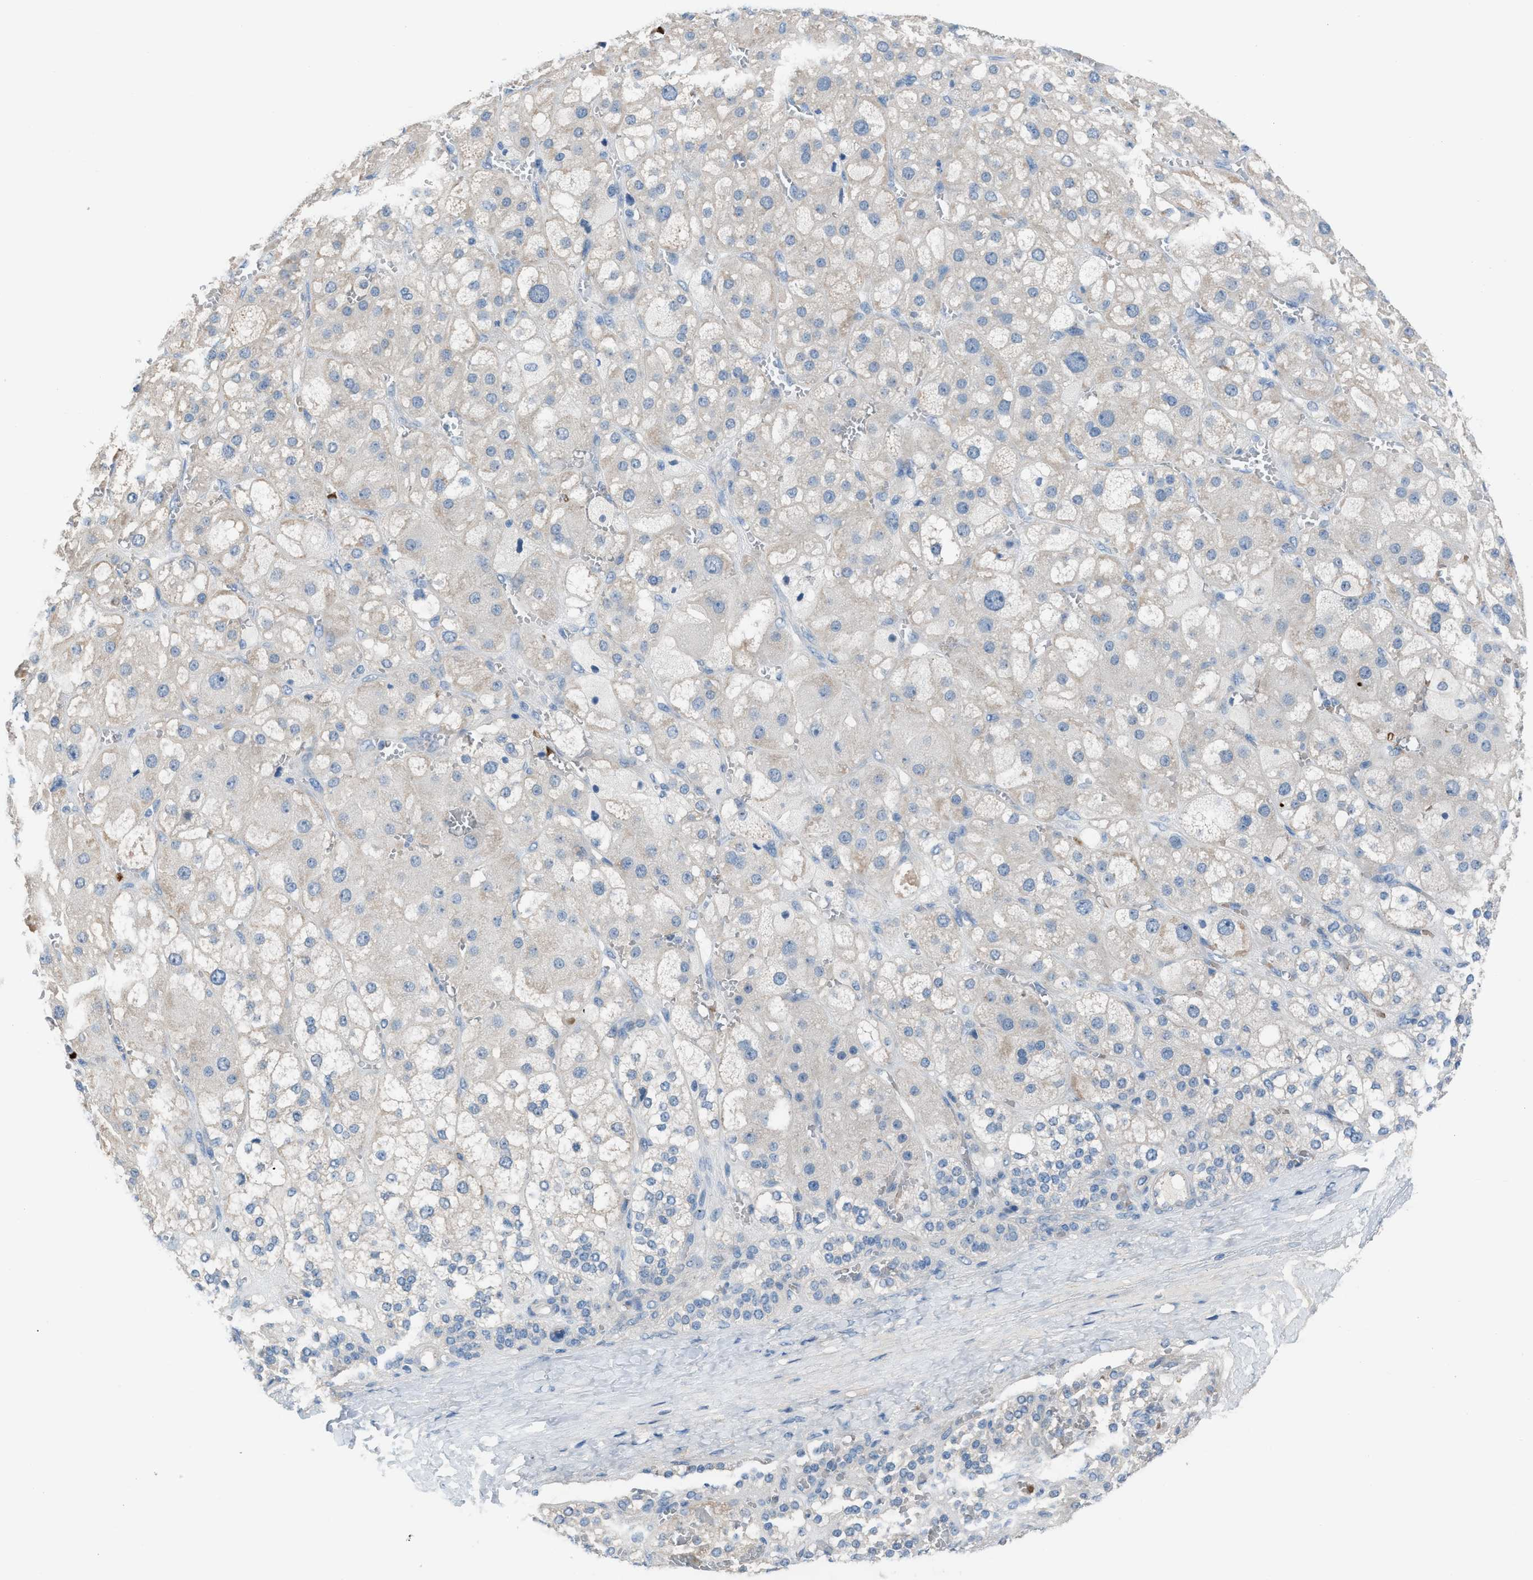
{"staining": {"intensity": "weak", "quantity": "<25%", "location": "cytoplasmic/membranous"}, "tissue": "adrenal gland", "cell_type": "Glandular cells", "image_type": "normal", "snomed": [{"axis": "morphology", "description": "Normal tissue, NOS"}, {"axis": "topography", "description": "Adrenal gland"}], "caption": "This is an immunohistochemistry micrograph of benign adrenal gland. There is no staining in glandular cells.", "gene": "CFAP77", "patient": {"sex": "female", "age": 47}}